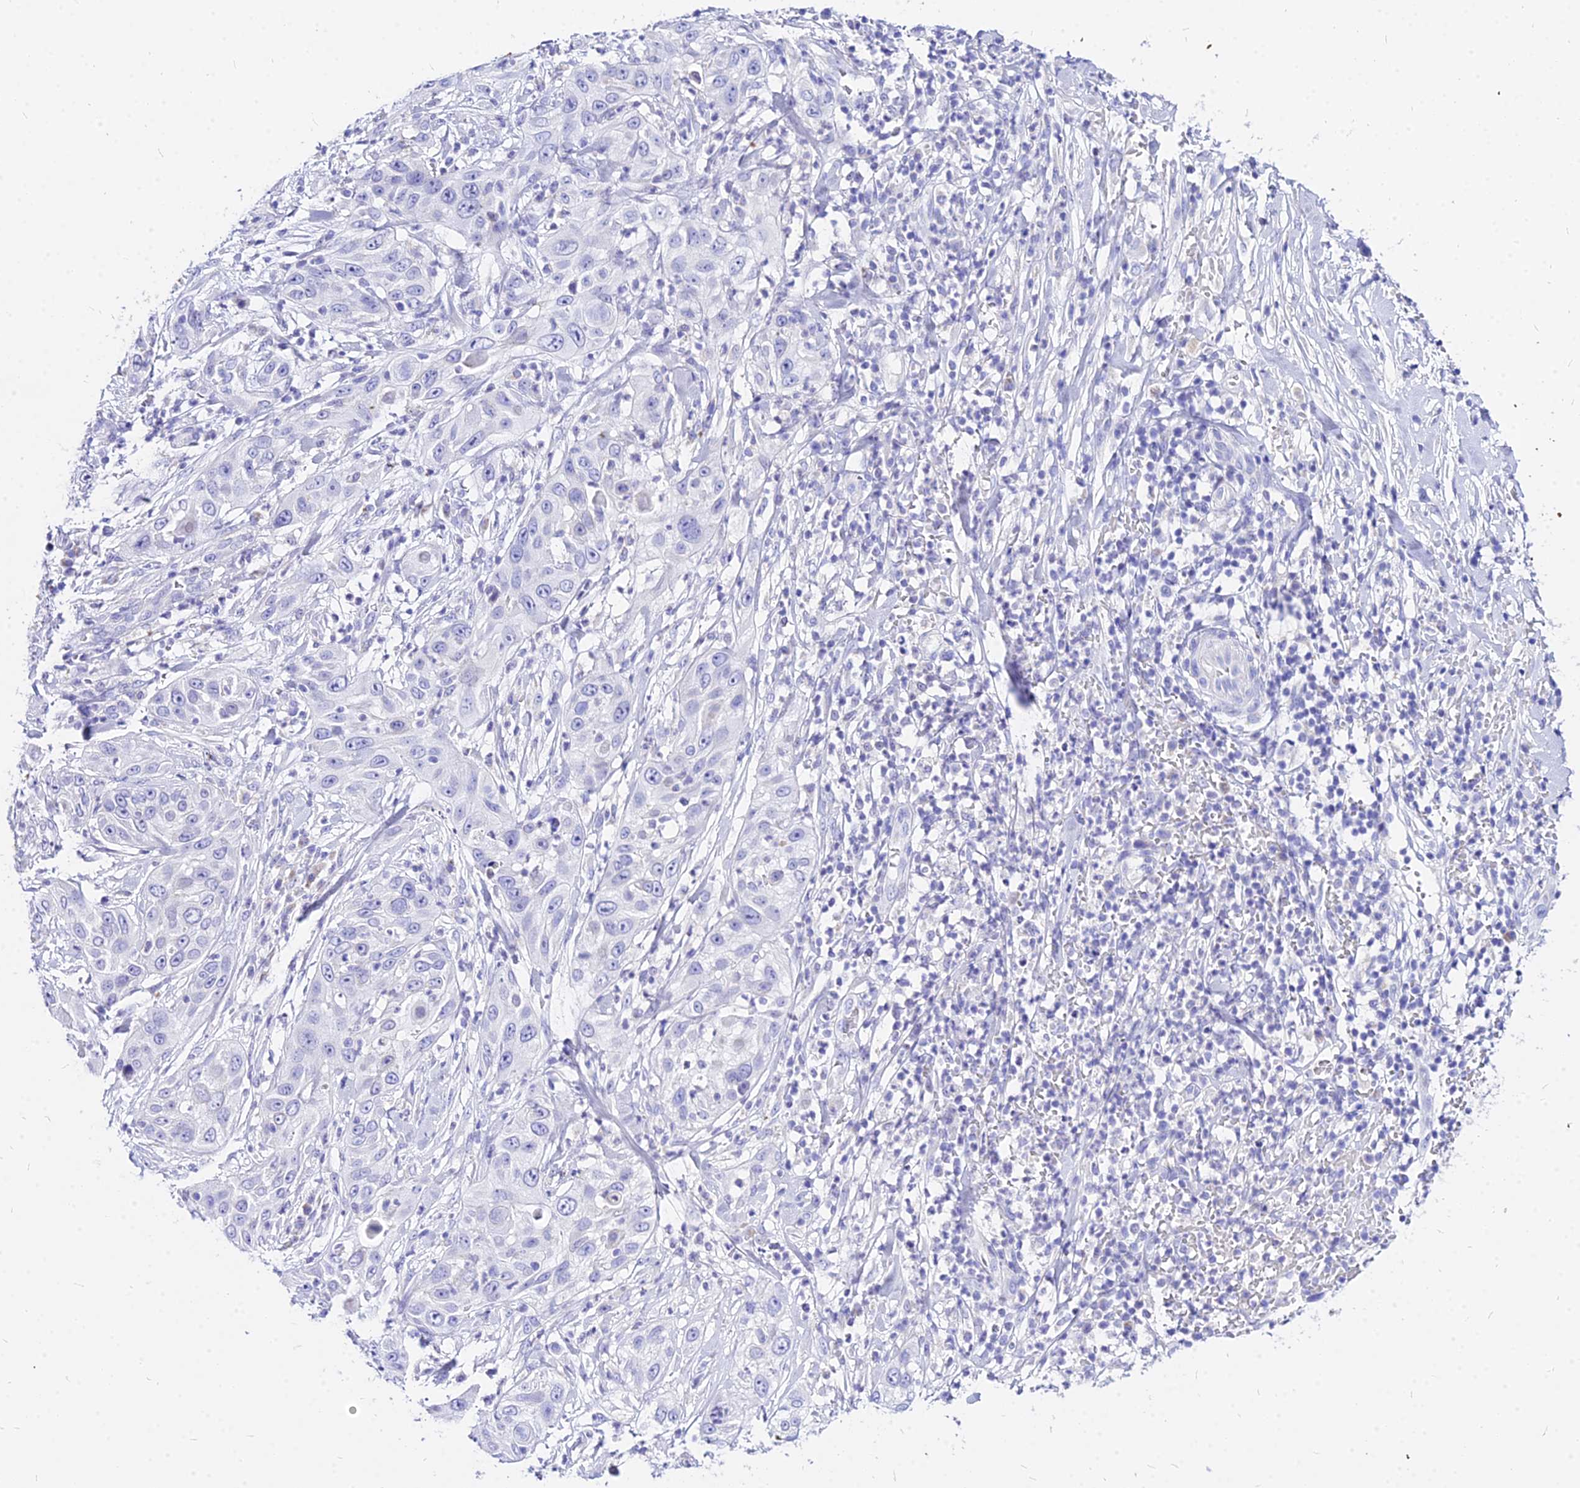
{"staining": {"intensity": "negative", "quantity": "none", "location": "none"}, "tissue": "skin cancer", "cell_type": "Tumor cells", "image_type": "cancer", "snomed": [{"axis": "morphology", "description": "Squamous cell carcinoma, NOS"}, {"axis": "topography", "description": "Skin"}], "caption": "Human skin cancer (squamous cell carcinoma) stained for a protein using immunohistochemistry displays no expression in tumor cells.", "gene": "CARD18", "patient": {"sex": "female", "age": 44}}